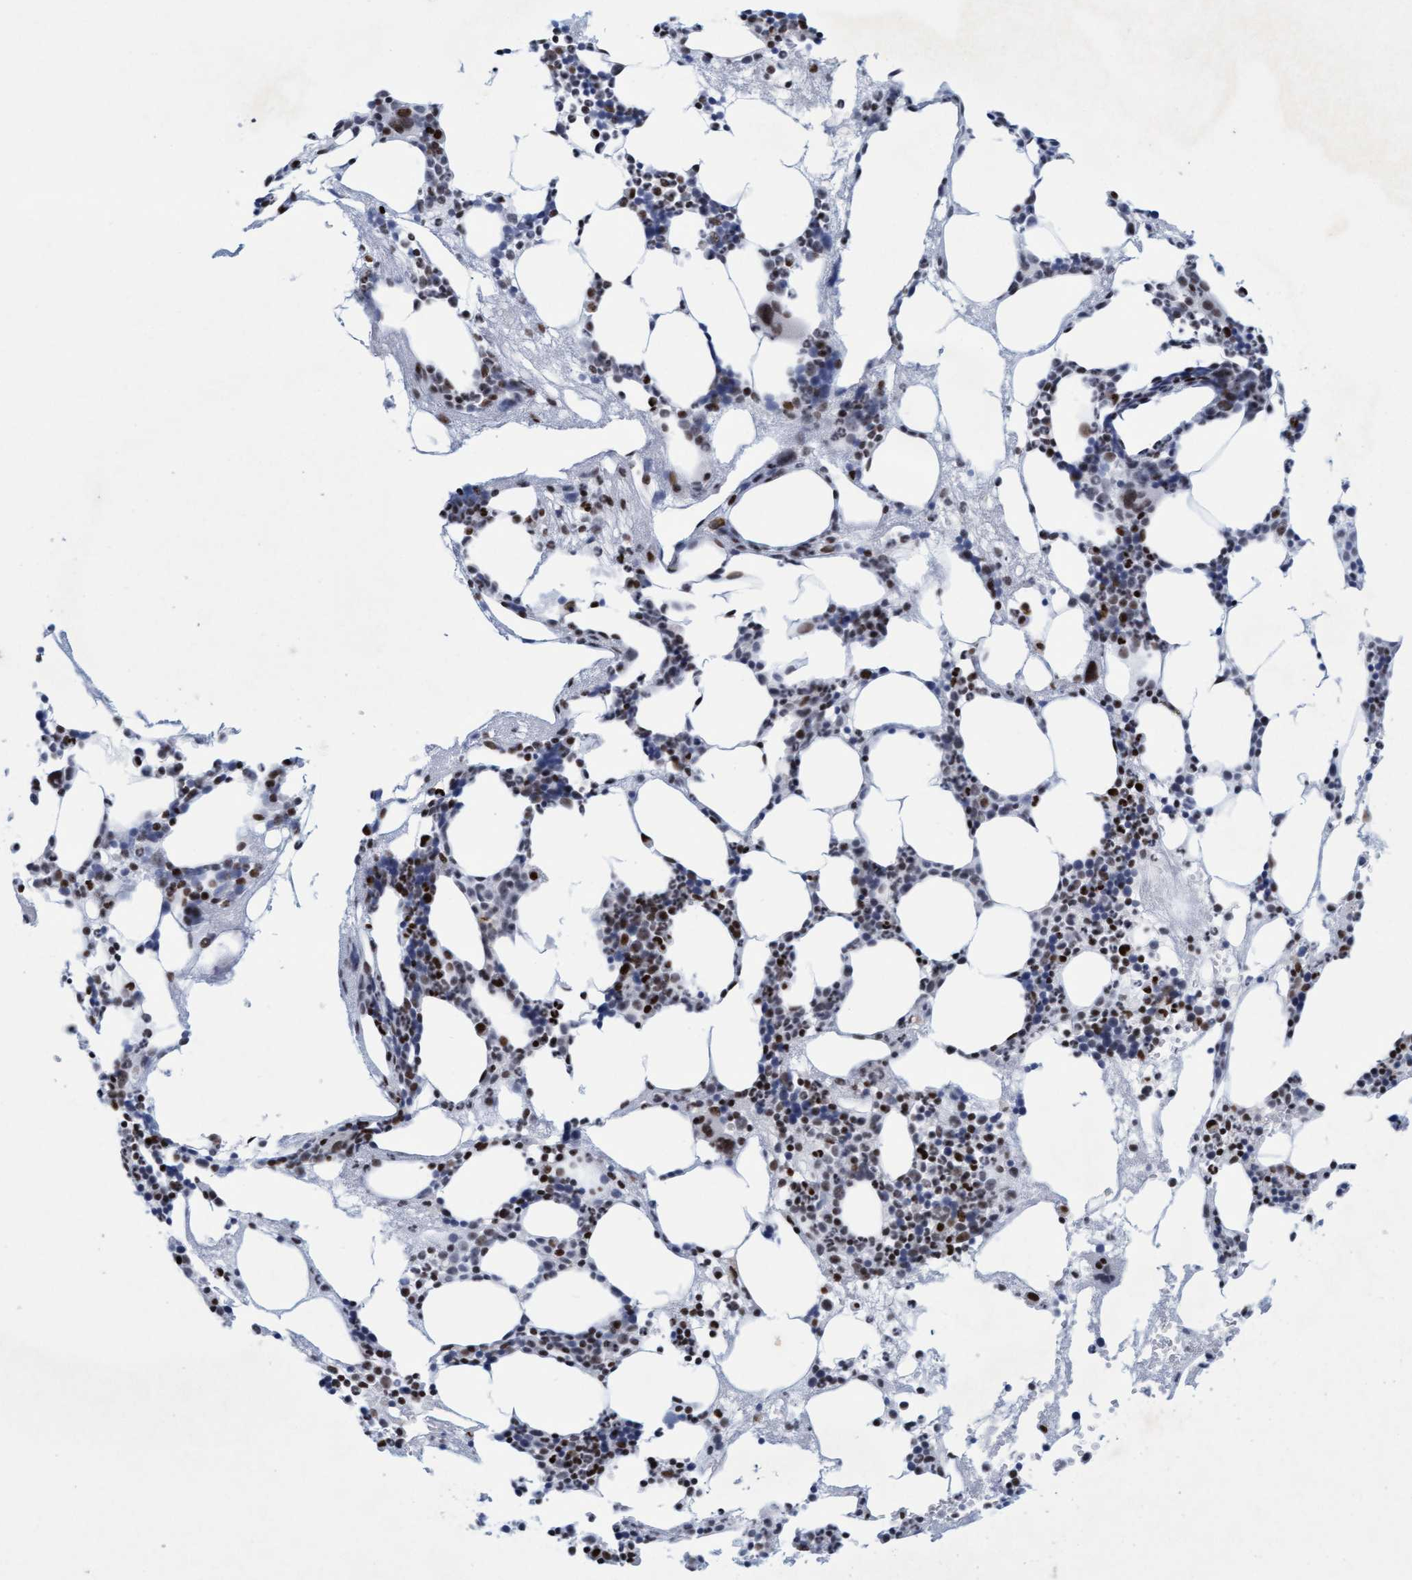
{"staining": {"intensity": "moderate", "quantity": "25%-75%", "location": "nuclear"}, "tissue": "bone marrow", "cell_type": "Hematopoietic cells", "image_type": "normal", "snomed": [{"axis": "morphology", "description": "Normal tissue, NOS"}, {"axis": "morphology", "description": "Inflammation, NOS"}, {"axis": "topography", "description": "Bone marrow"}], "caption": "DAB (3,3'-diaminobenzidine) immunohistochemical staining of unremarkable bone marrow shows moderate nuclear protein staining in about 25%-75% of hematopoietic cells. The staining is performed using DAB brown chromogen to label protein expression. The nuclei are counter-stained blue using hematoxylin.", "gene": "GLRX2", "patient": {"sex": "female", "age": 67}}